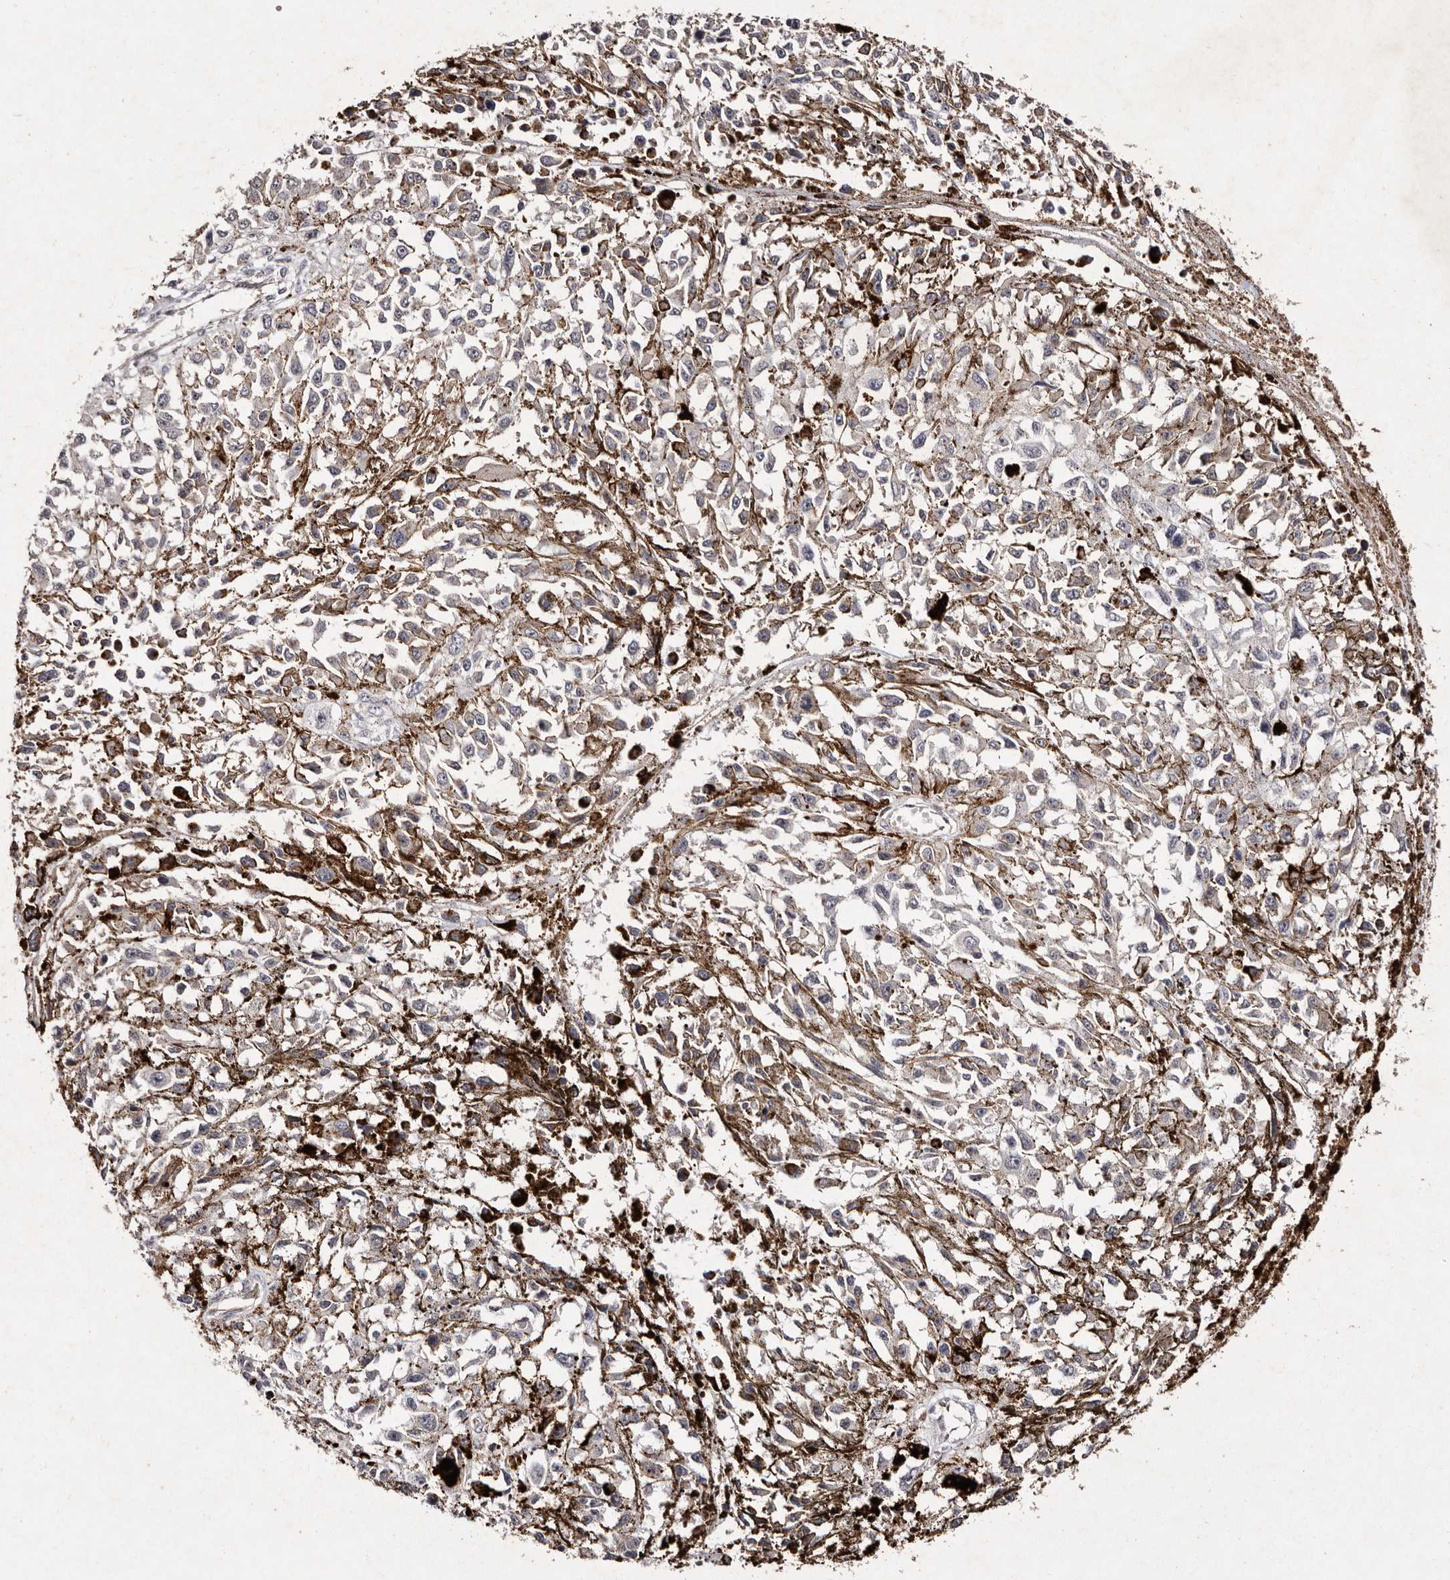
{"staining": {"intensity": "negative", "quantity": "none", "location": "none"}, "tissue": "melanoma", "cell_type": "Tumor cells", "image_type": "cancer", "snomed": [{"axis": "morphology", "description": "Malignant melanoma, Metastatic site"}, {"axis": "topography", "description": "Lymph node"}], "caption": "IHC of human melanoma displays no staining in tumor cells.", "gene": "GIMAP4", "patient": {"sex": "male", "age": 59}}